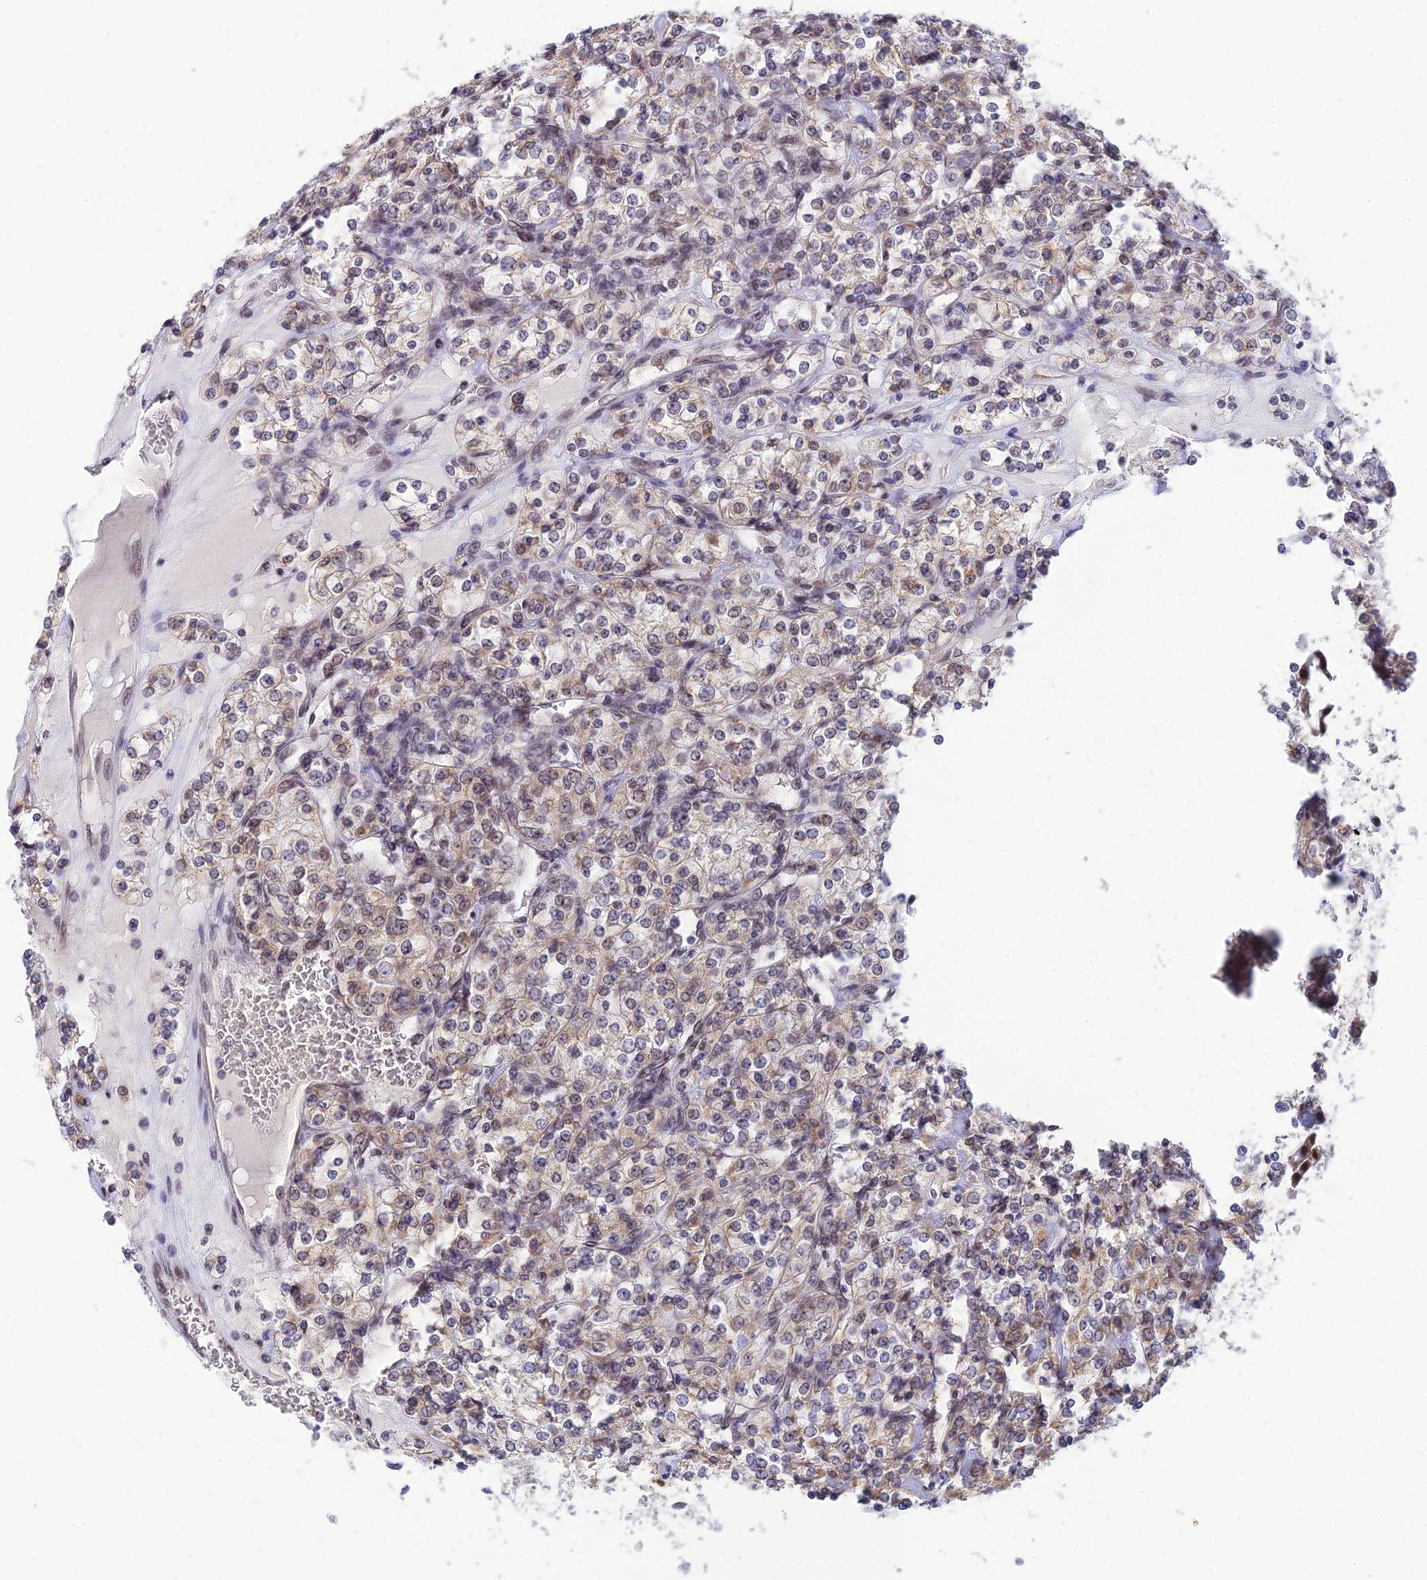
{"staining": {"intensity": "weak", "quantity": "25%-75%", "location": "cytoplasmic/membranous,nuclear"}, "tissue": "renal cancer", "cell_type": "Tumor cells", "image_type": "cancer", "snomed": [{"axis": "morphology", "description": "Adenocarcinoma, NOS"}, {"axis": "topography", "description": "Kidney"}], "caption": "This image shows immunohistochemistry staining of human renal cancer (adenocarcinoma), with low weak cytoplasmic/membranous and nuclear staining in about 25%-75% of tumor cells.", "gene": "C2orf49", "patient": {"sex": "male", "age": 77}}